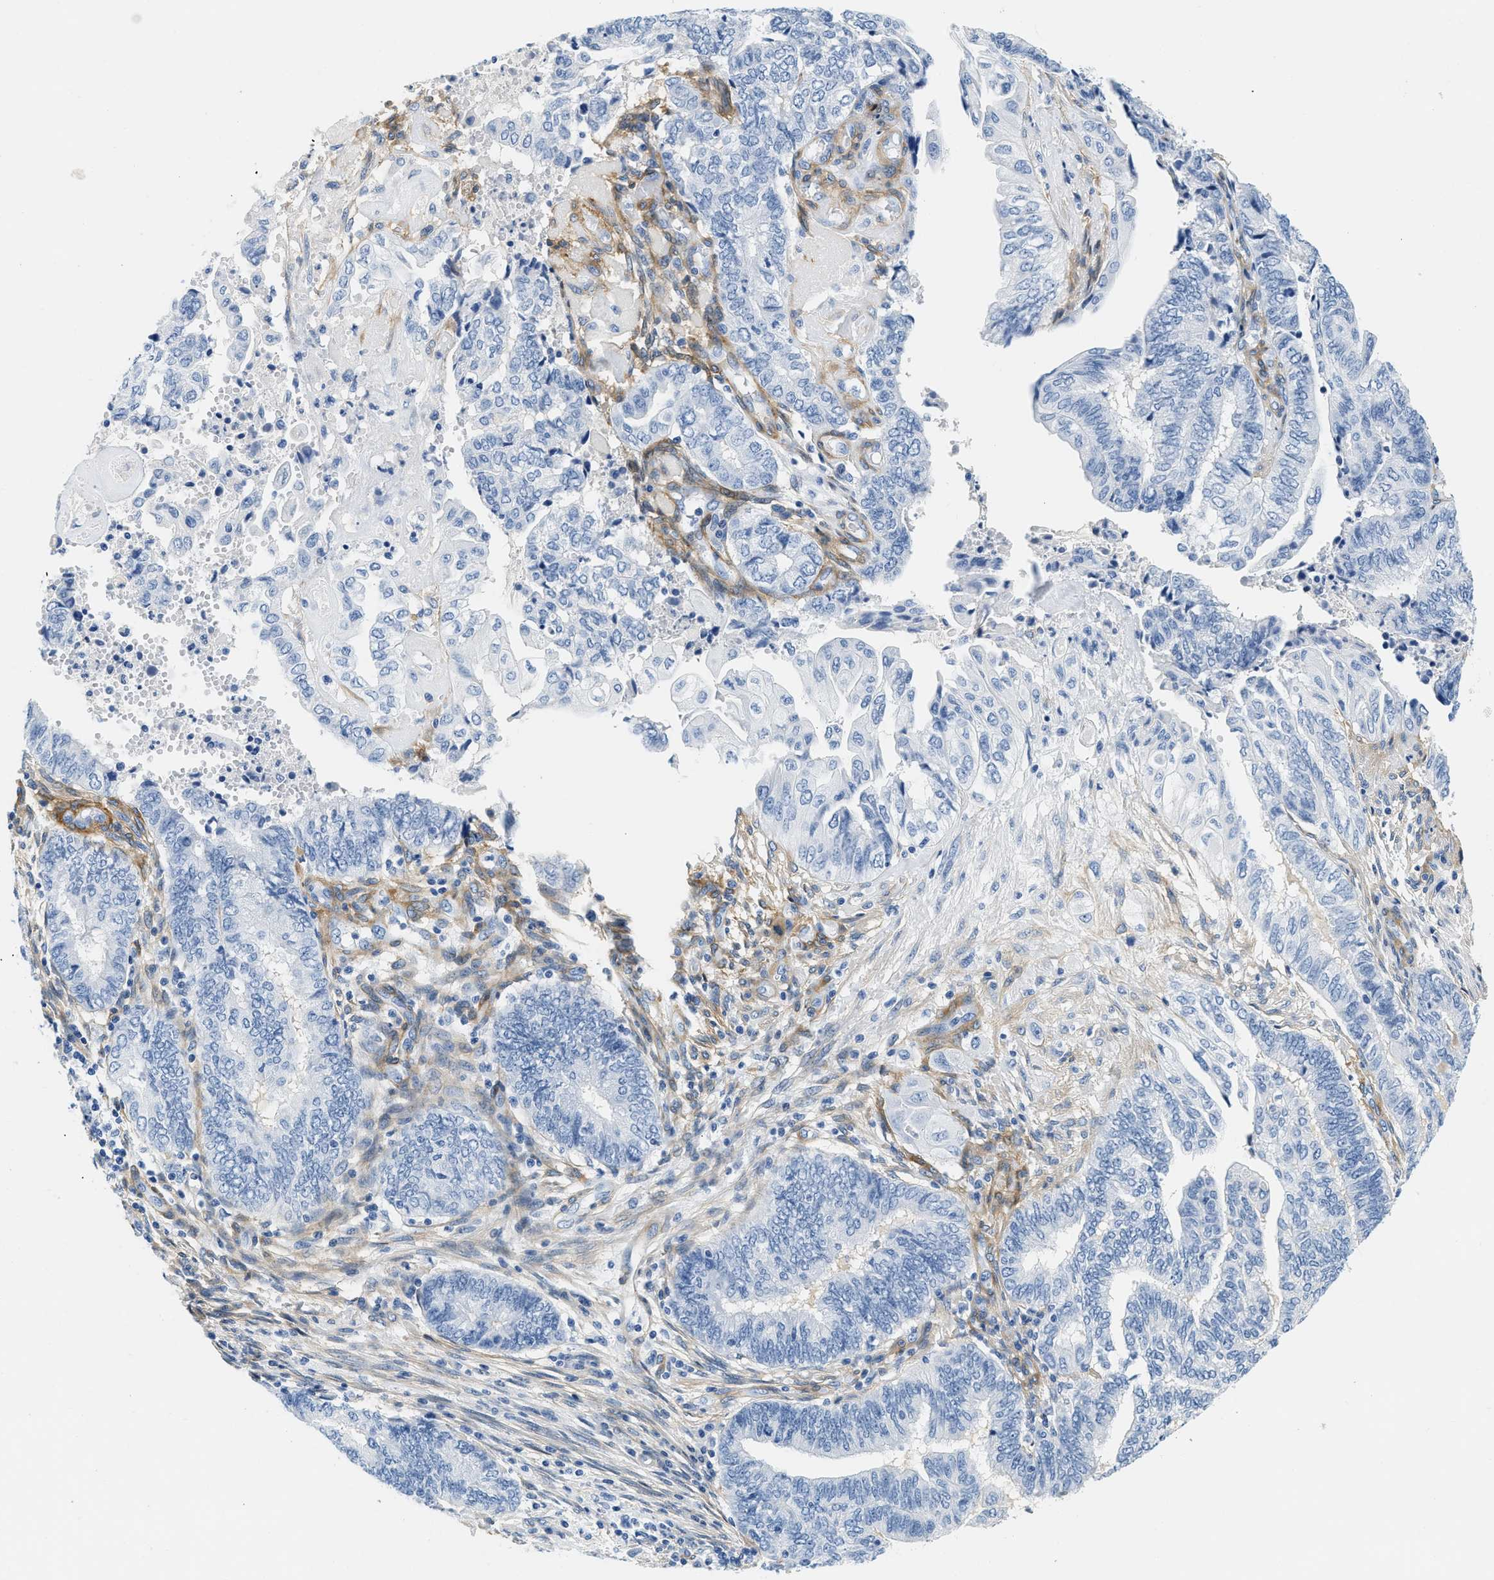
{"staining": {"intensity": "negative", "quantity": "none", "location": "none"}, "tissue": "endometrial cancer", "cell_type": "Tumor cells", "image_type": "cancer", "snomed": [{"axis": "morphology", "description": "Adenocarcinoma, NOS"}, {"axis": "topography", "description": "Uterus"}, {"axis": "topography", "description": "Endometrium"}], "caption": "Immunohistochemistry photomicrograph of human endometrial cancer stained for a protein (brown), which exhibits no staining in tumor cells.", "gene": "PDGFRB", "patient": {"sex": "female", "age": 70}}